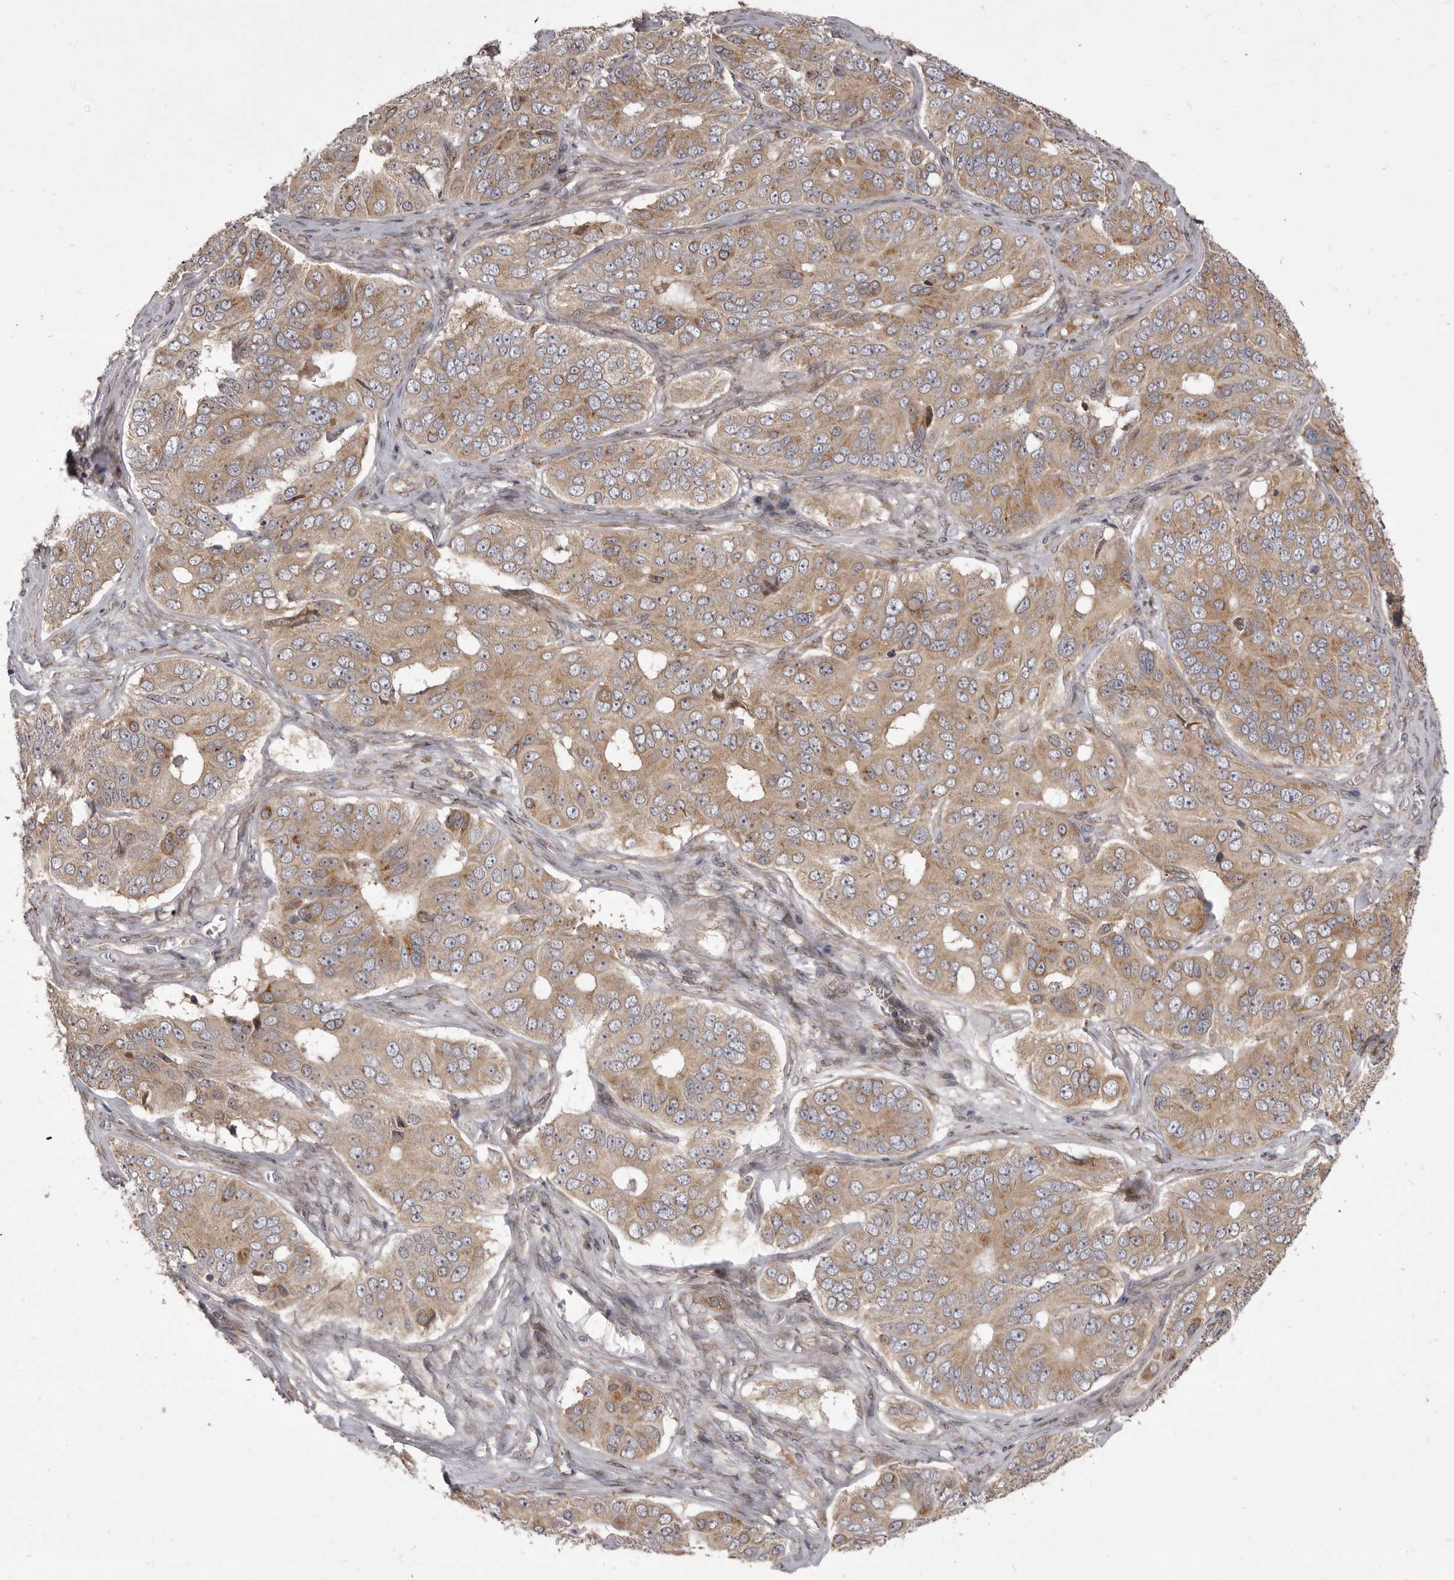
{"staining": {"intensity": "moderate", "quantity": ">75%", "location": "cytoplasmic/membranous"}, "tissue": "ovarian cancer", "cell_type": "Tumor cells", "image_type": "cancer", "snomed": [{"axis": "morphology", "description": "Carcinoma, endometroid"}, {"axis": "topography", "description": "Ovary"}], "caption": "Protein staining of ovarian endometroid carcinoma tissue shows moderate cytoplasmic/membranous expression in about >75% of tumor cells.", "gene": "TBC1D8B", "patient": {"sex": "female", "age": 51}}